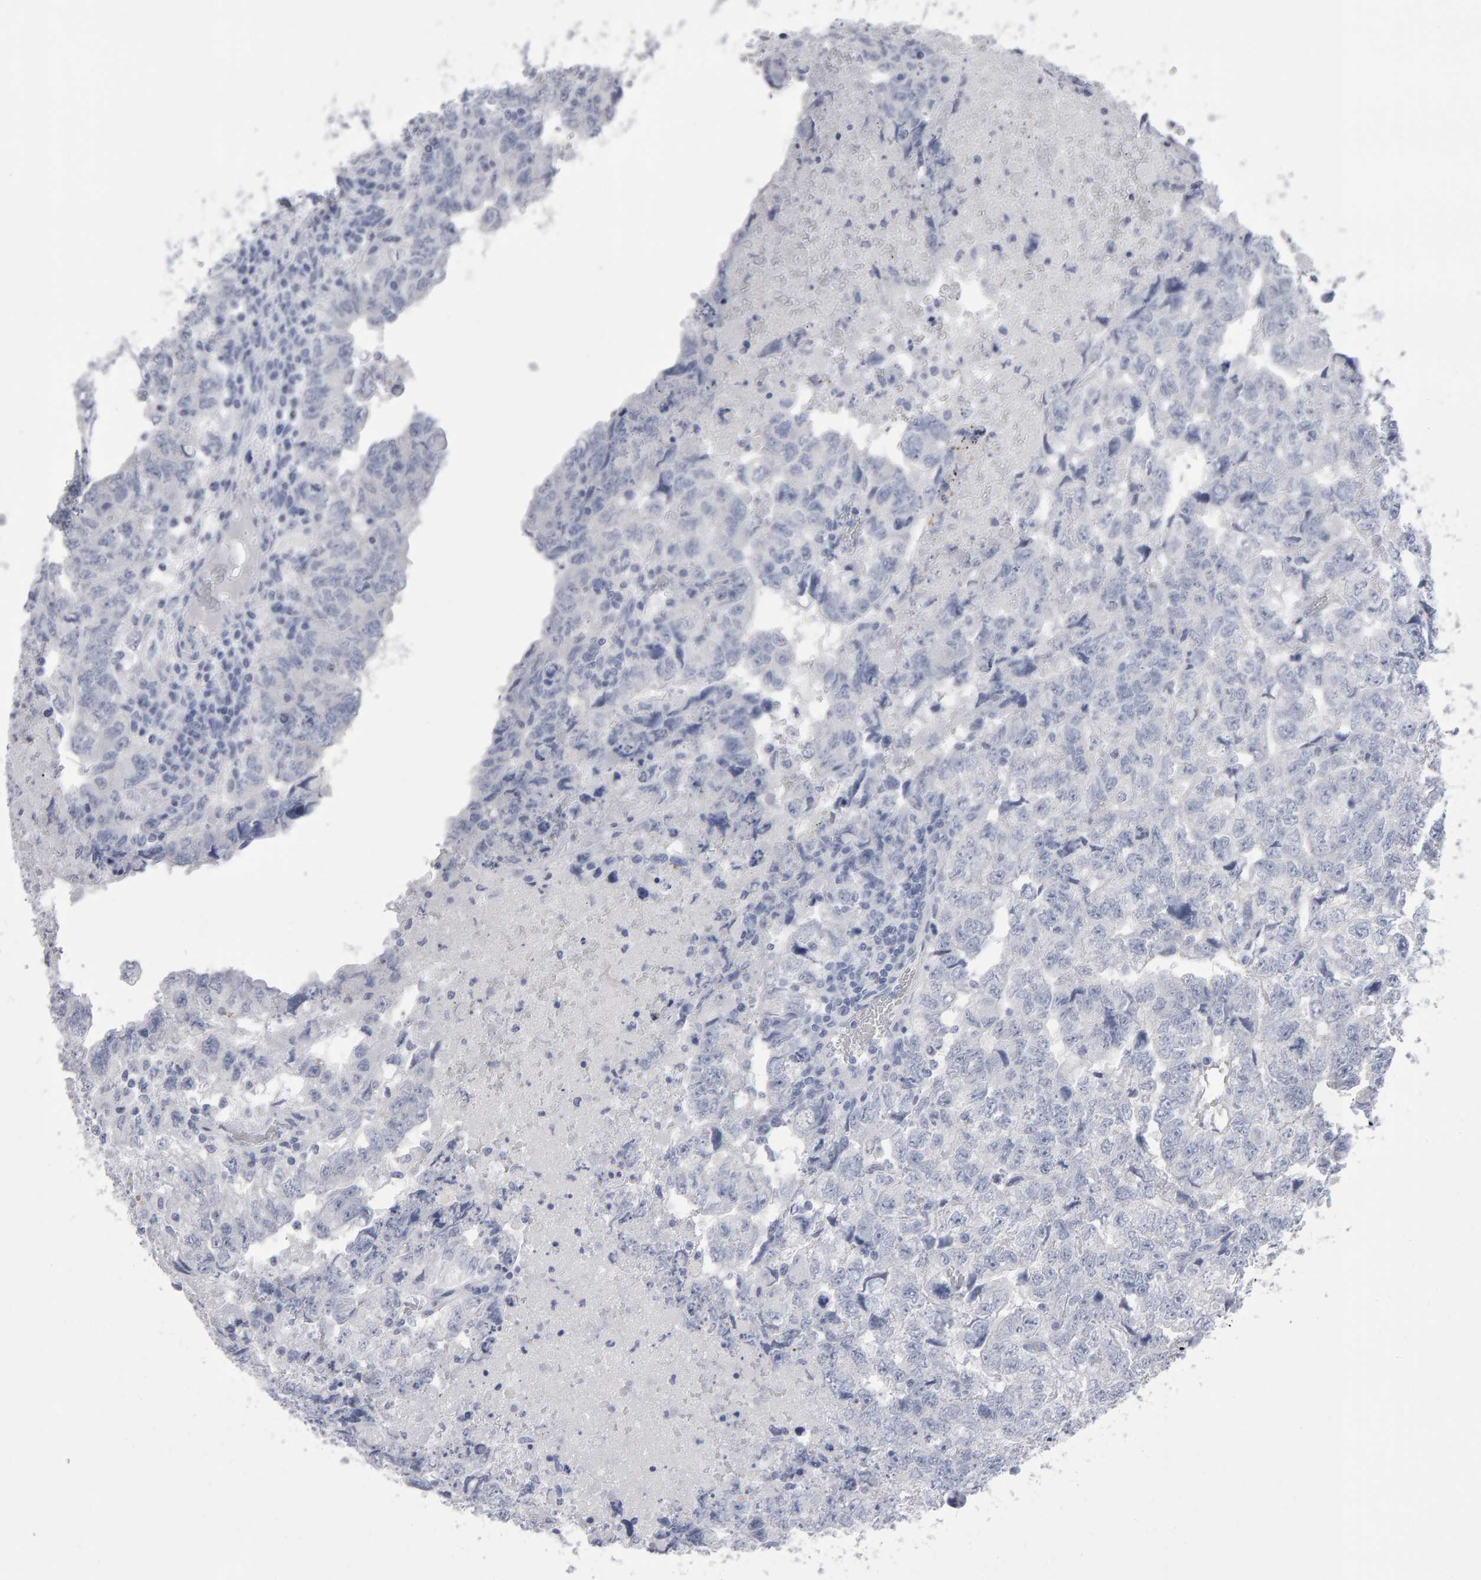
{"staining": {"intensity": "negative", "quantity": "none", "location": "none"}, "tissue": "testis cancer", "cell_type": "Tumor cells", "image_type": "cancer", "snomed": [{"axis": "morphology", "description": "Carcinoma, Embryonal, NOS"}, {"axis": "topography", "description": "Testis"}], "caption": "Tumor cells show no significant expression in testis embryonal carcinoma.", "gene": "NCDN", "patient": {"sex": "male", "age": 36}}